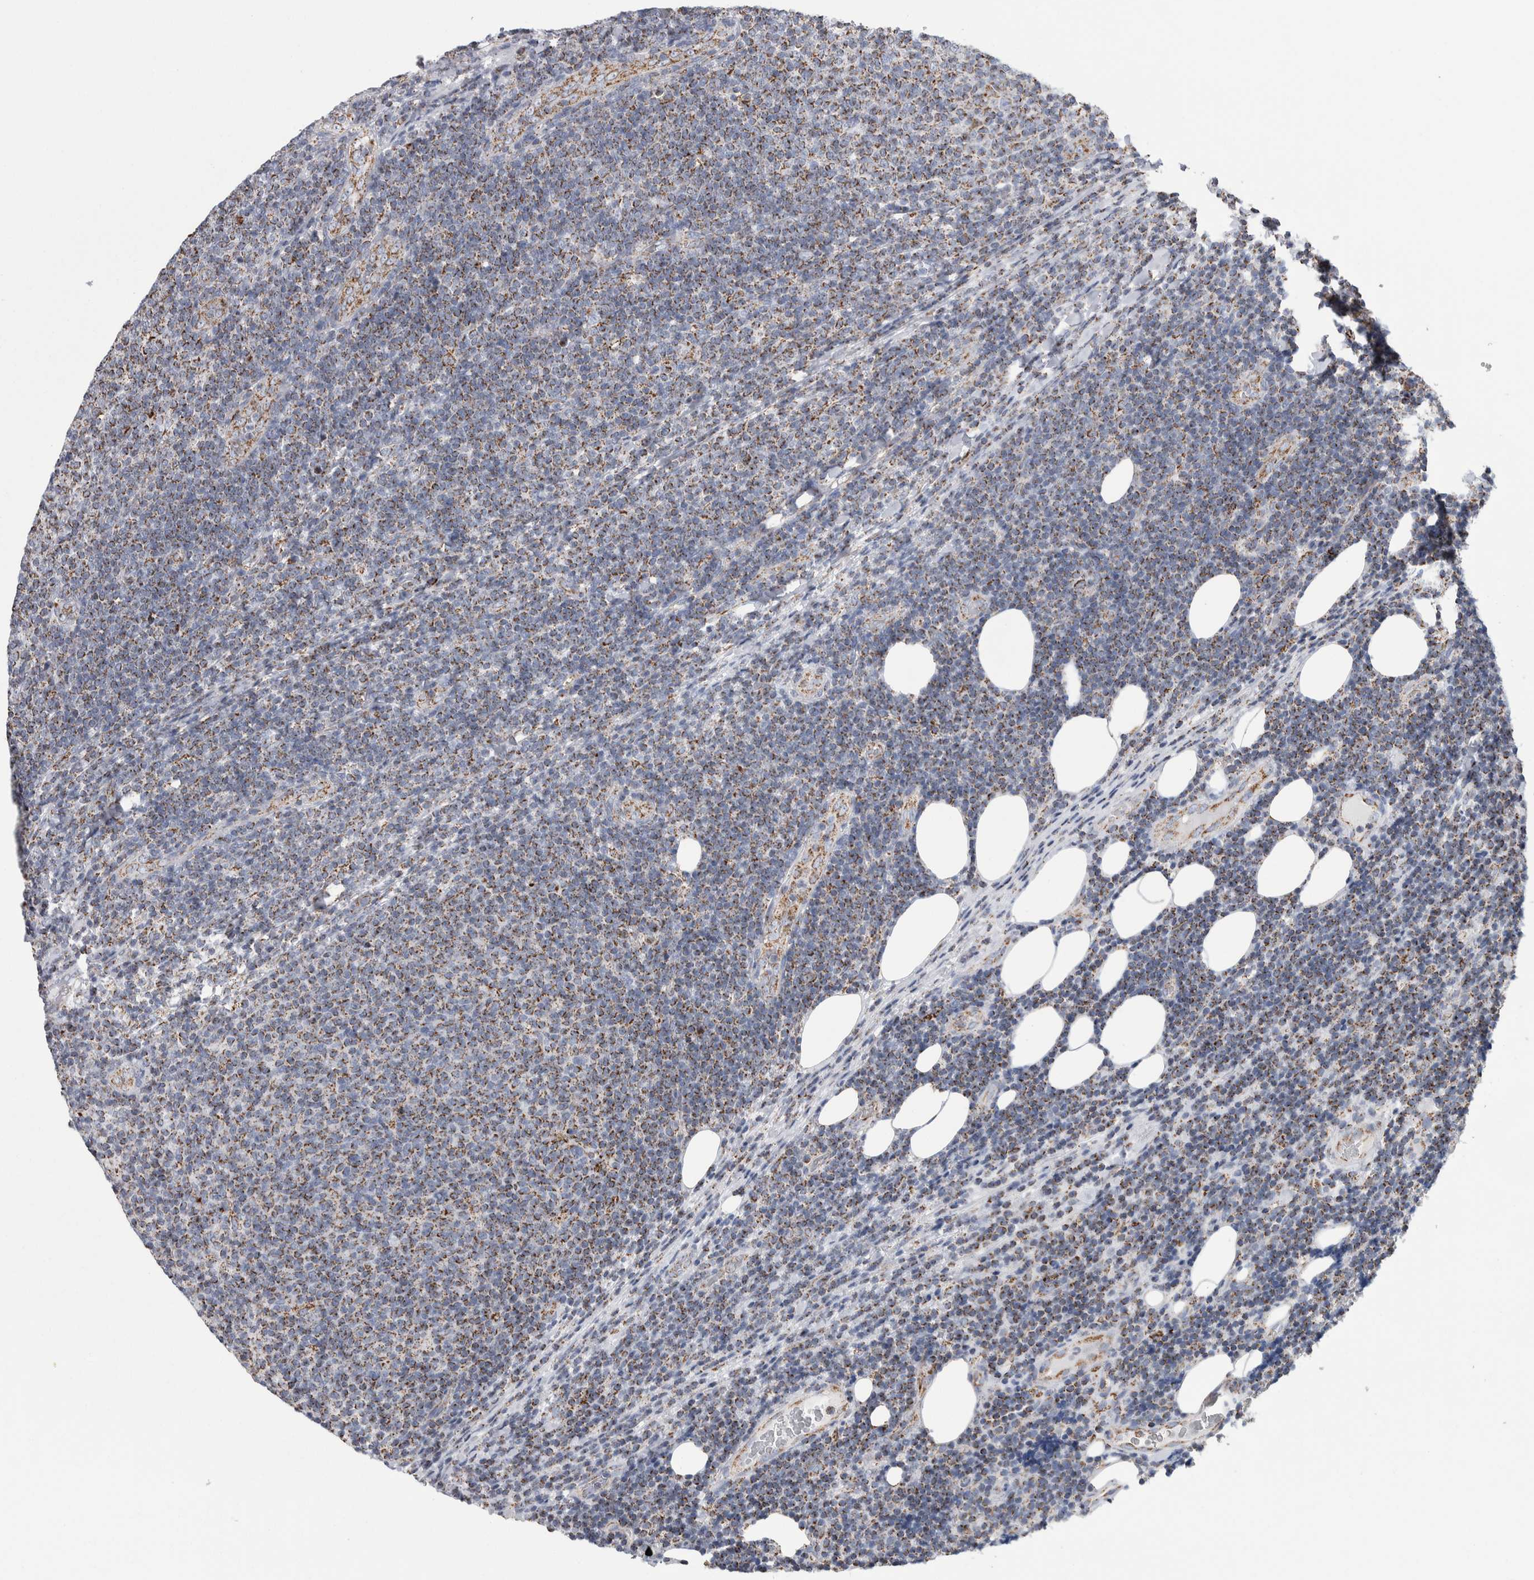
{"staining": {"intensity": "moderate", "quantity": "25%-75%", "location": "cytoplasmic/membranous"}, "tissue": "lymphoma", "cell_type": "Tumor cells", "image_type": "cancer", "snomed": [{"axis": "morphology", "description": "Malignant lymphoma, non-Hodgkin's type, Low grade"}, {"axis": "topography", "description": "Lymph node"}], "caption": "Malignant lymphoma, non-Hodgkin's type (low-grade) was stained to show a protein in brown. There is medium levels of moderate cytoplasmic/membranous staining in about 25%-75% of tumor cells.", "gene": "ETFA", "patient": {"sex": "male", "age": 66}}